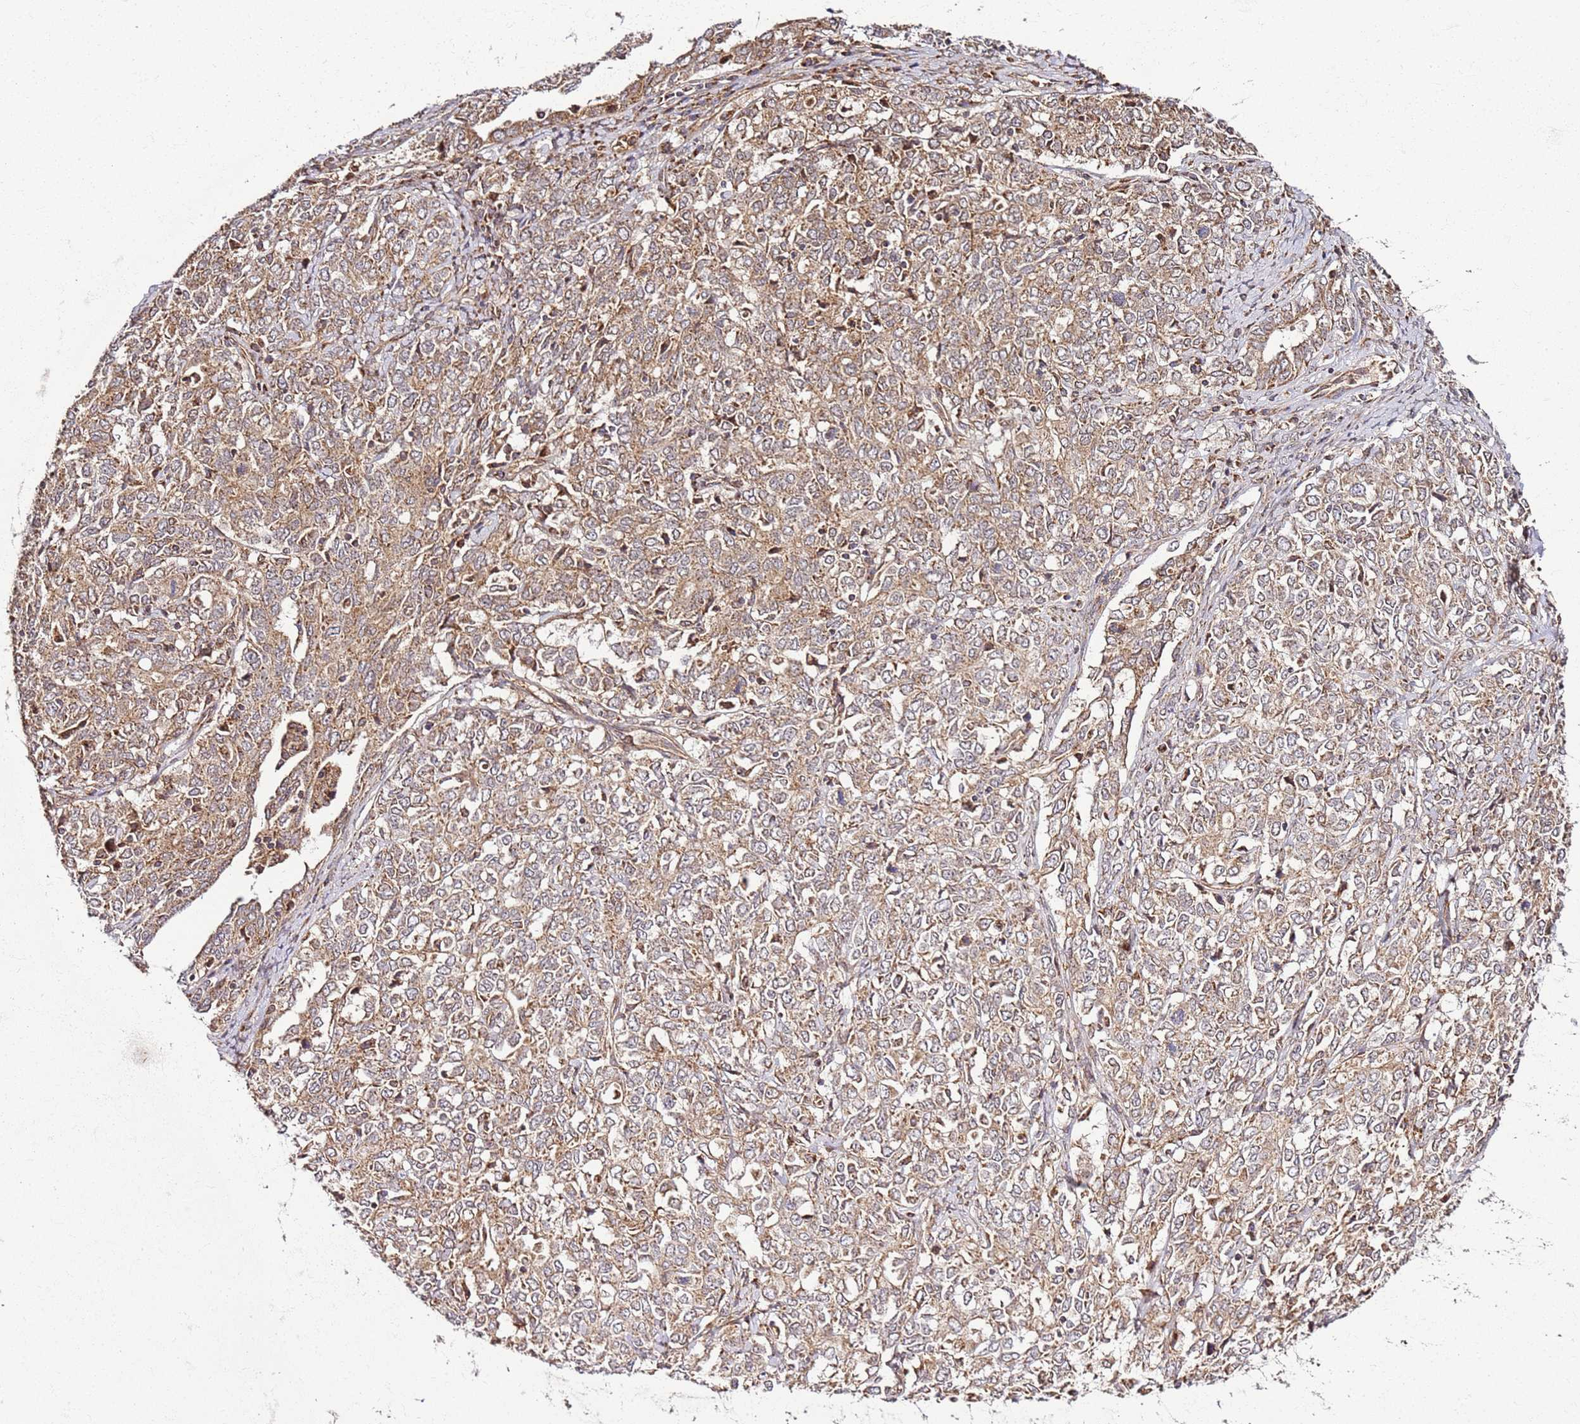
{"staining": {"intensity": "moderate", "quantity": ">75%", "location": "cytoplasmic/membranous"}, "tissue": "ovarian cancer", "cell_type": "Tumor cells", "image_type": "cancer", "snomed": [{"axis": "morphology", "description": "Carcinoma, endometroid"}, {"axis": "topography", "description": "Ovary"}], "caption": "Protein staining of ovarian endometroid carcinoma tissue demonstrates moderate cytoplasmic/membranous expression in about >75% of tumor cells. The staining is performed using DAB (3,3'-diaminobenzidine) brown chromogen to label protein expression. The nuclei are counter-stained blue using hematoxylin.", "gene": "TM2D2", "patient": {"sex": "female", "age": 62}}